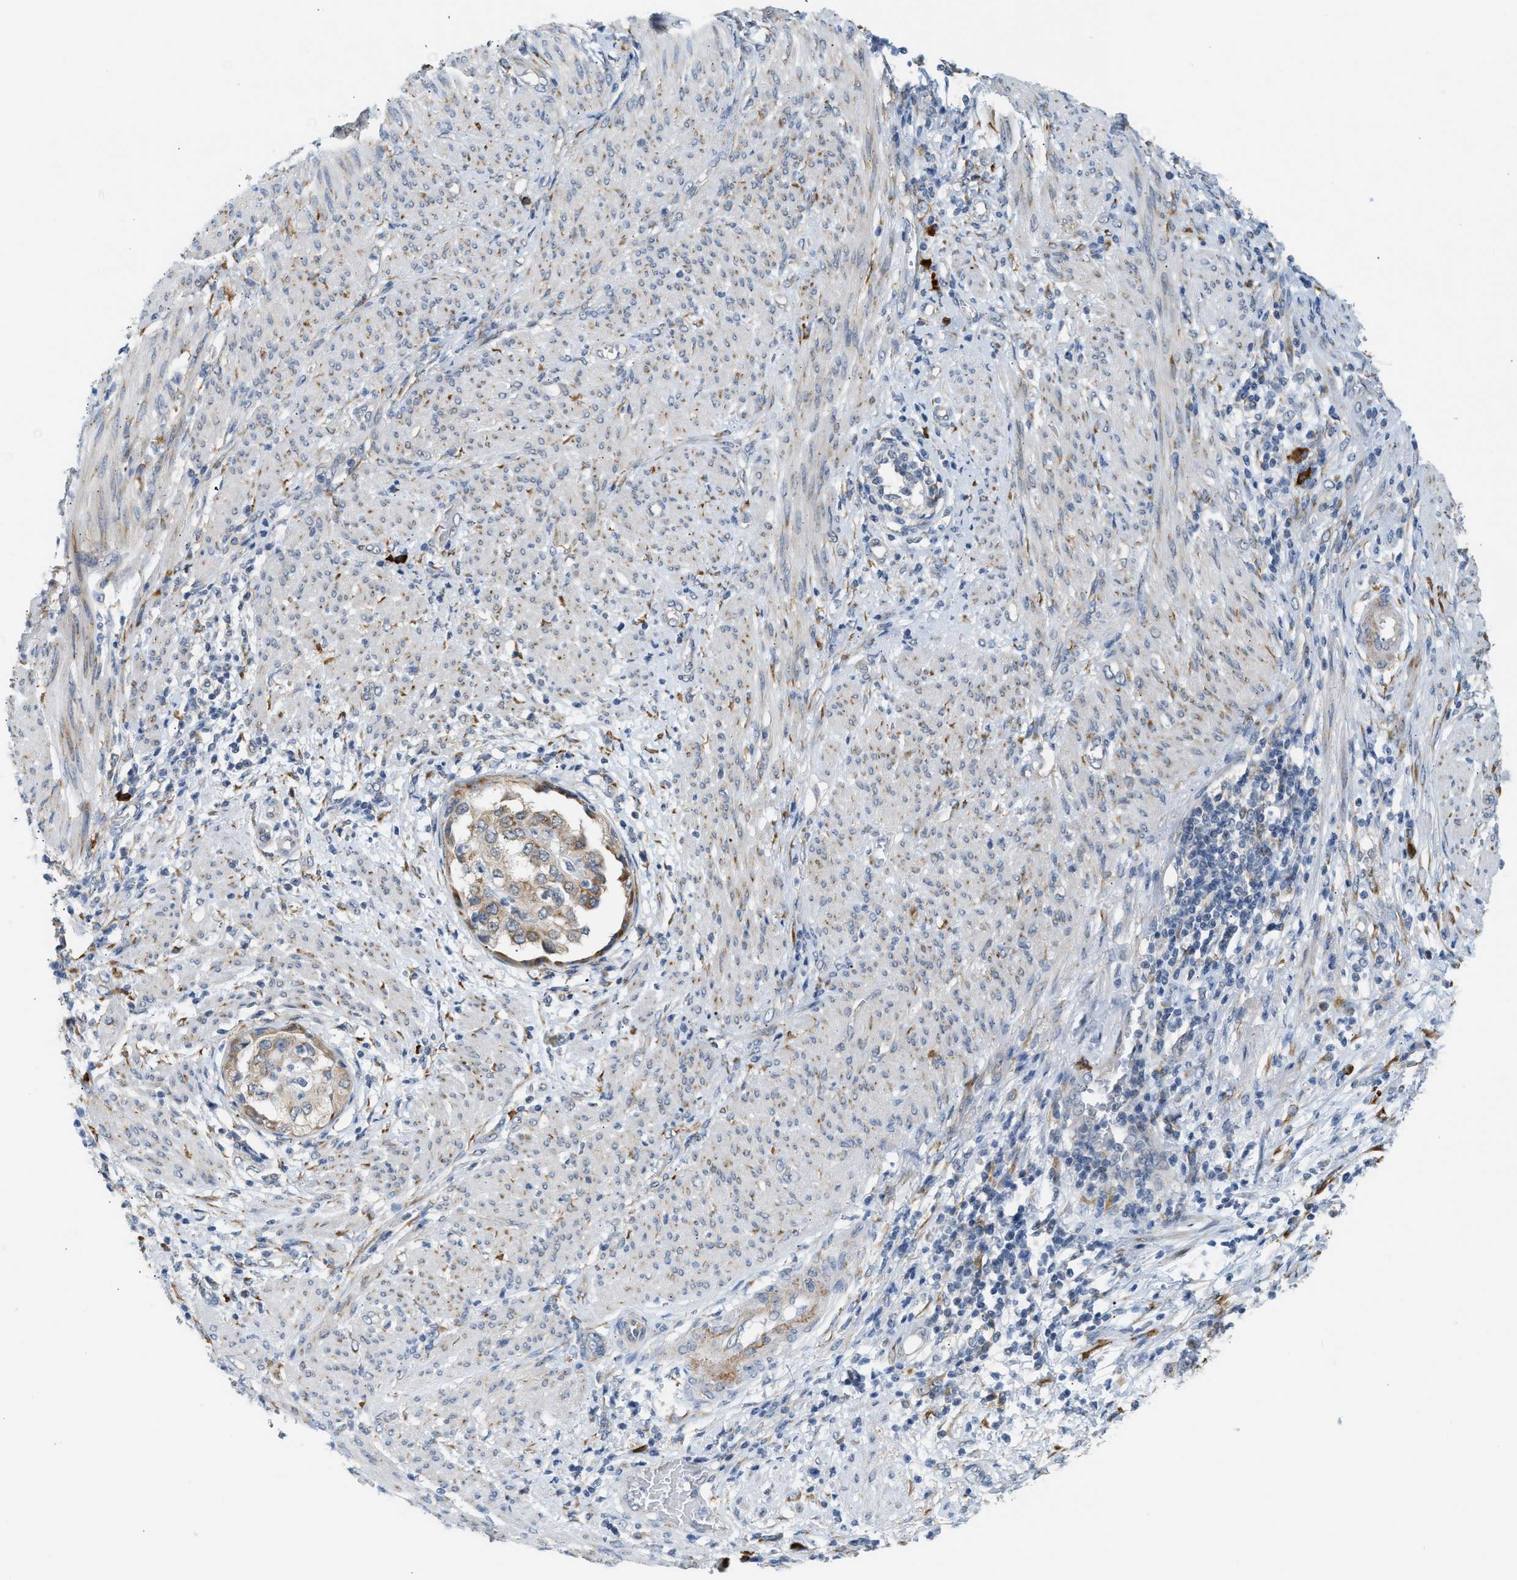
{"staining": {"intensity": "moderate", "quantity": "25%-75%", "location": "cytoplasmic/membranous"}, "tissue": "endometrial cancer", "cell_type": "Tumor cells", "image_type": "cancer", "snomed": [{"axis": "morphology", "description": "Adenocarcinoma, NOS"}, {"axis": "topography", "description": "Endometrium"}], "caption": "Moderate cytoplasmic/membranous expression is seen in approximately 25%-75% of tumor cells in endometrial adenocarcinoma.", "gene": "KCNC2", "patient": {"sex": "female", "age": 85}}